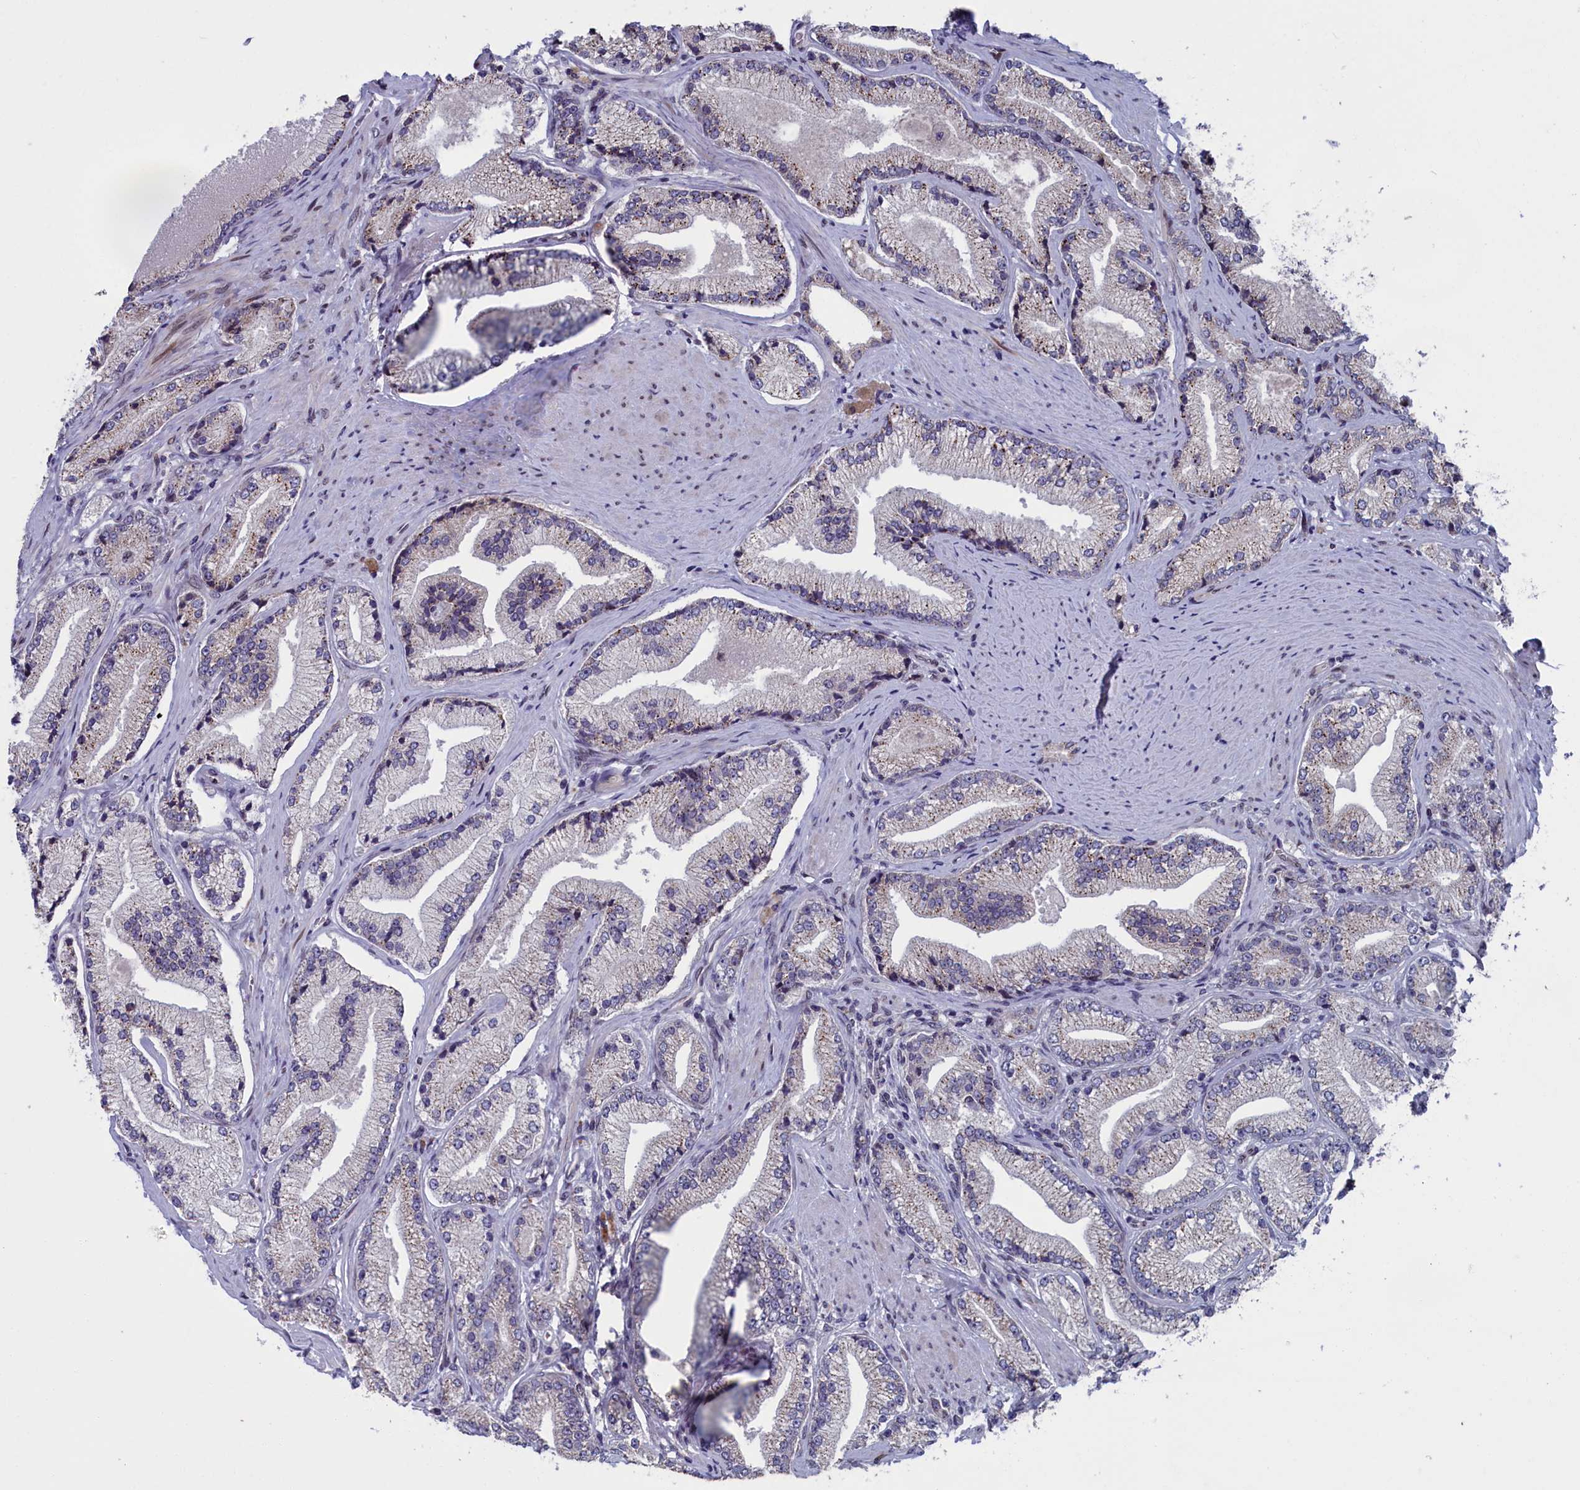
{"staining": {"intensity": "moderate", "quantity": "<25%", "location": "cytoplasmic/membranous"}, "tissue": "prostate cancer", "cell_type": "Tumor cells", "image_type": "cancer", "snomed": [{"axis": "morphology", "description": "Adenocarcinoma, High grade"}, {"axis": "topography", "description": "Prostate"}], "caption": "High-power microscopy captured an IHC micrograph of high-grade adenocarcinoma (prostate), revealing moderate cytoplasmic/membranous positivity in approximately <25% of tumor cells.", "gene": "GPSM1", "patient": {"sex": "male", "age": 67}}